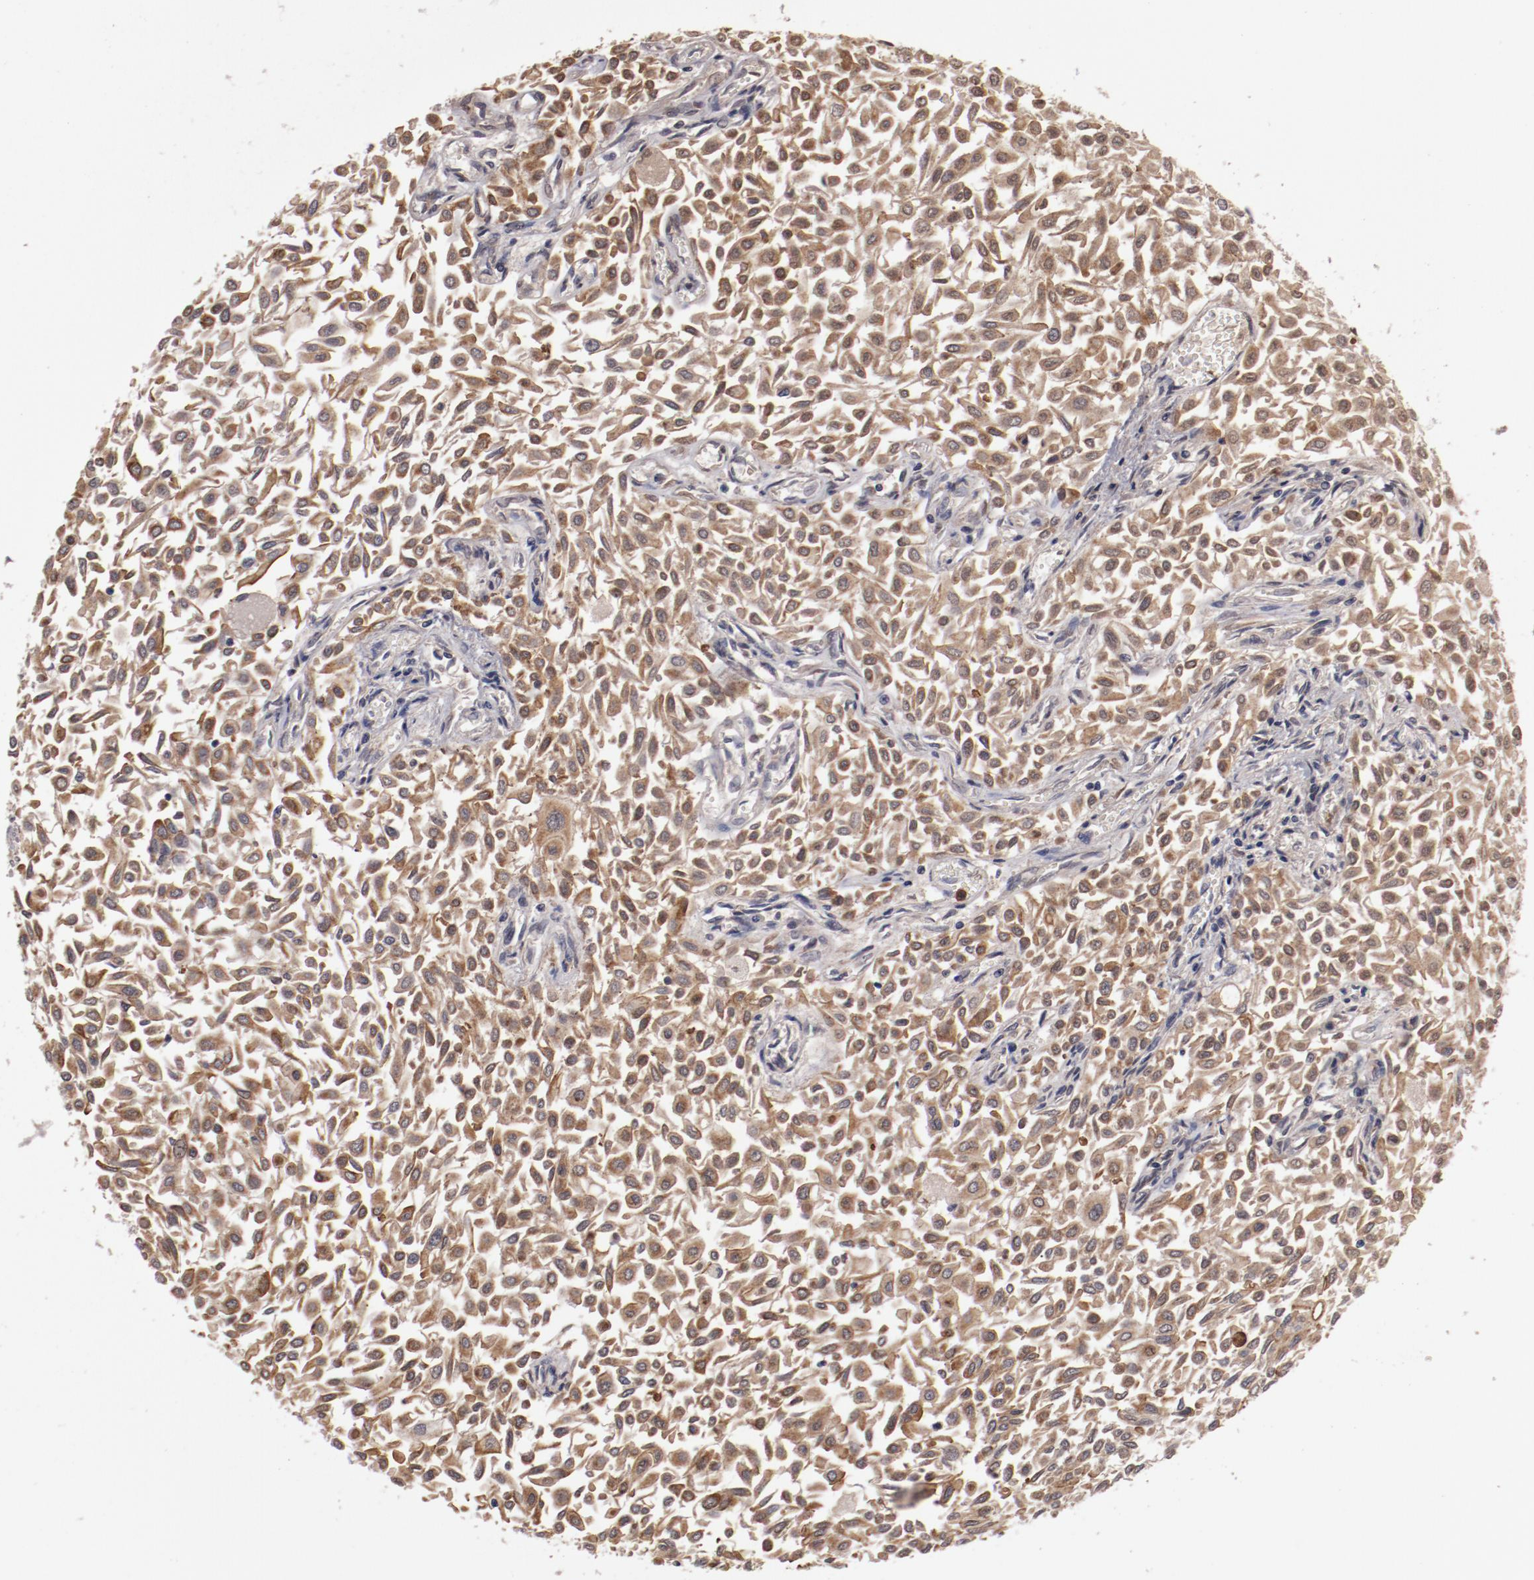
{"staining": {"intensity": "moderate", "quantity": ">75%", "location": "cytoplasmic/membranous"}, "tissue": "urothelial cancer", "cell_type": "Tumor cells", "image_type": "cancer", "snomed": [{"axis": "morphology", "description": "Urothelial carcinoma, Low grade"}, {"axis": "topography", "description": "Urinary bladder"}], "caption": "IHC micrograph of human low-grade urothelial carcinoma stained for a protein (brown), which displays medium levels of moderate cytoplasmic/membranous expression in approximately >75% of tumor cells.", "gene": "SERPINA7", "patient": {"sex": "male", "age": 64}}